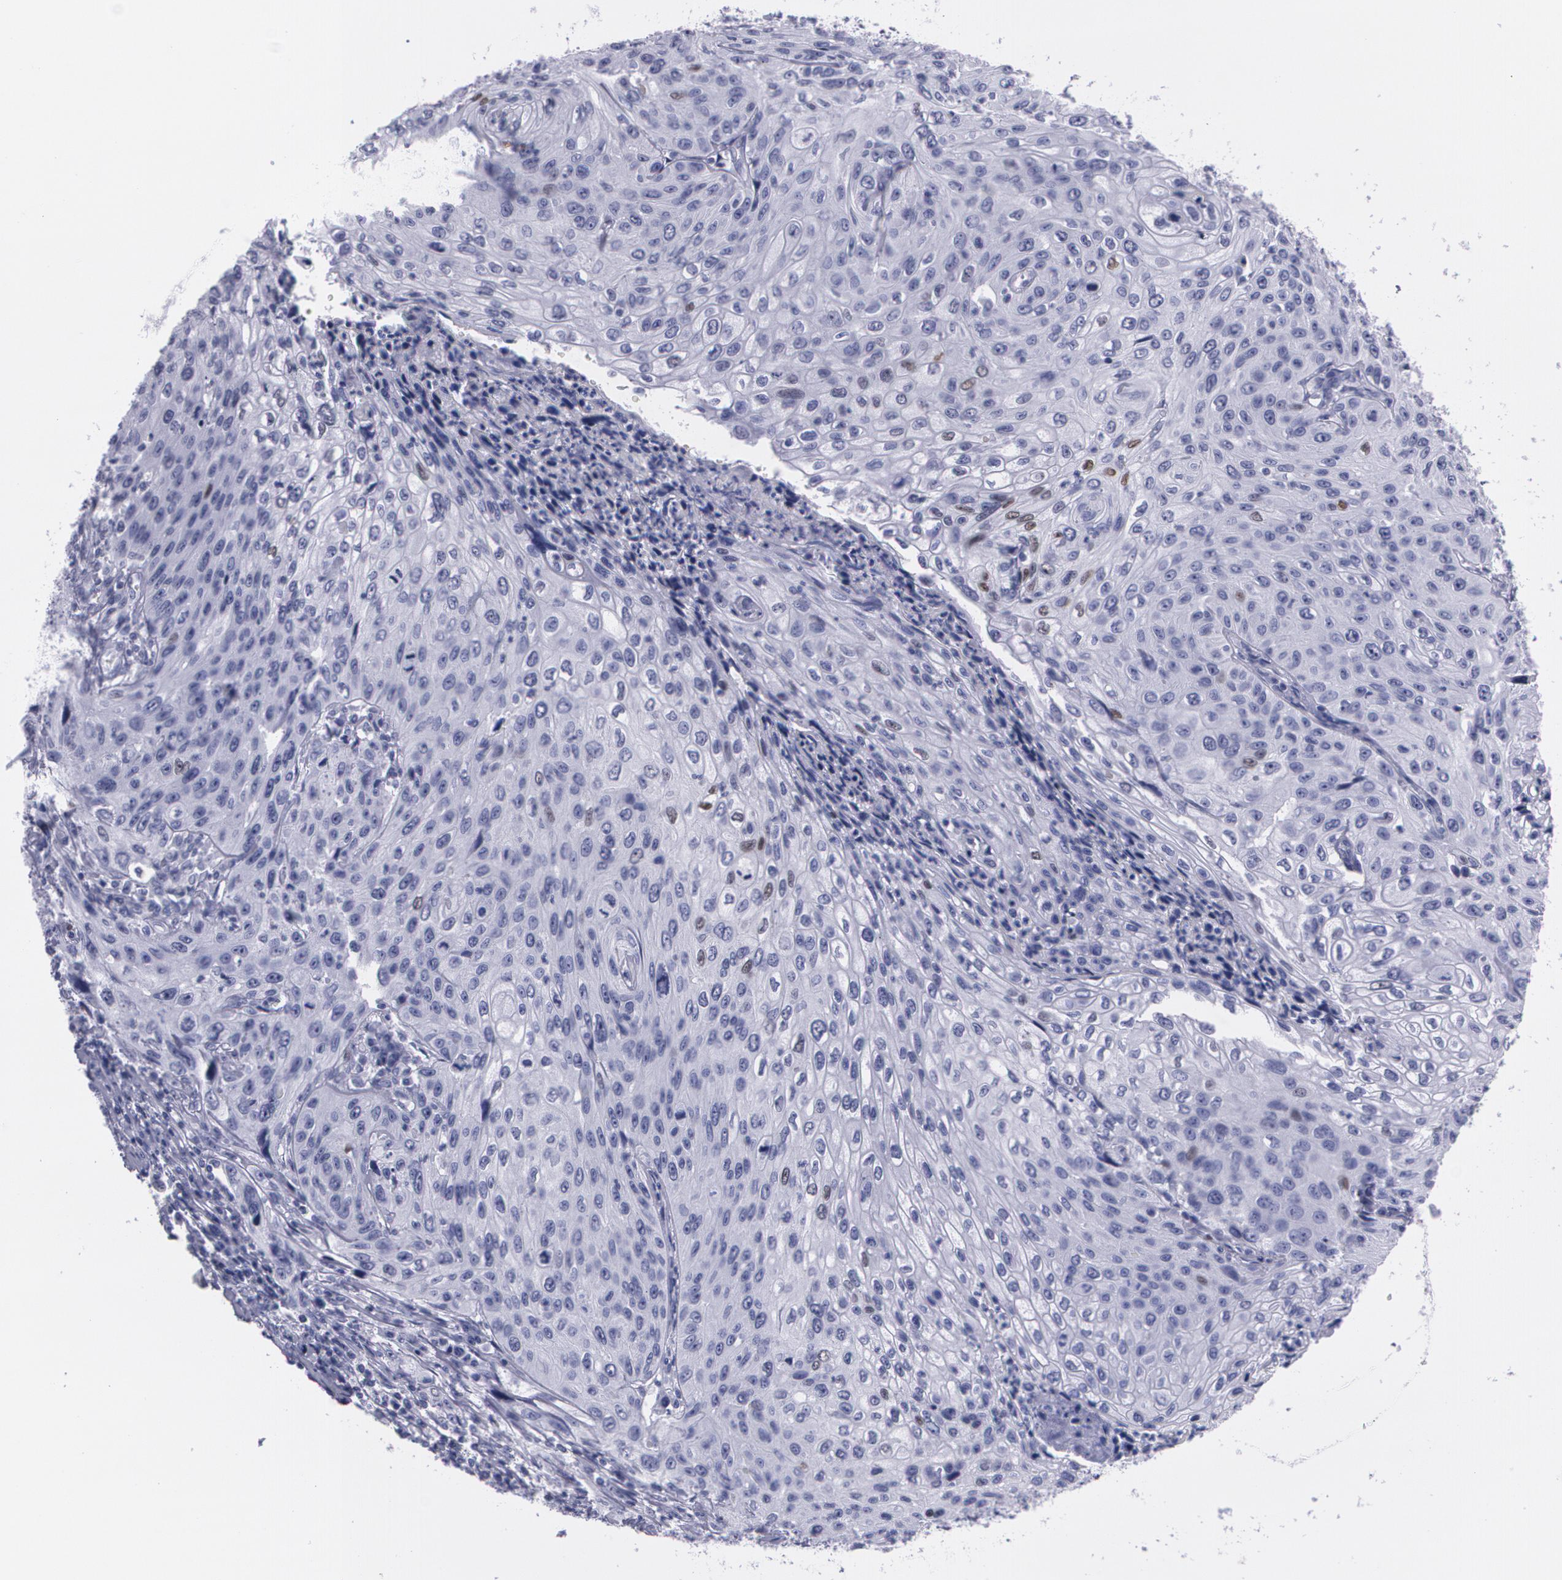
{"staining": {"intensity": "weak", "quantity": "<25%", "location": "nuclear"}, "tissue": "cervical cancer", "cell_type": "Tumor cells", "image_type": "cancer", "snomed": [{"axis": "morphology", "description": "Squamous cell carcinoma, NOS"}, {"axis": "topography", "description": "Cervix"}], "caption": "DAB immunohistochemical staining of cervical squamous cell carcinoma exhibits no significant expression in tumor cells.", "gene": "TP53", "patient": {"sex": "female", "age": 32}}